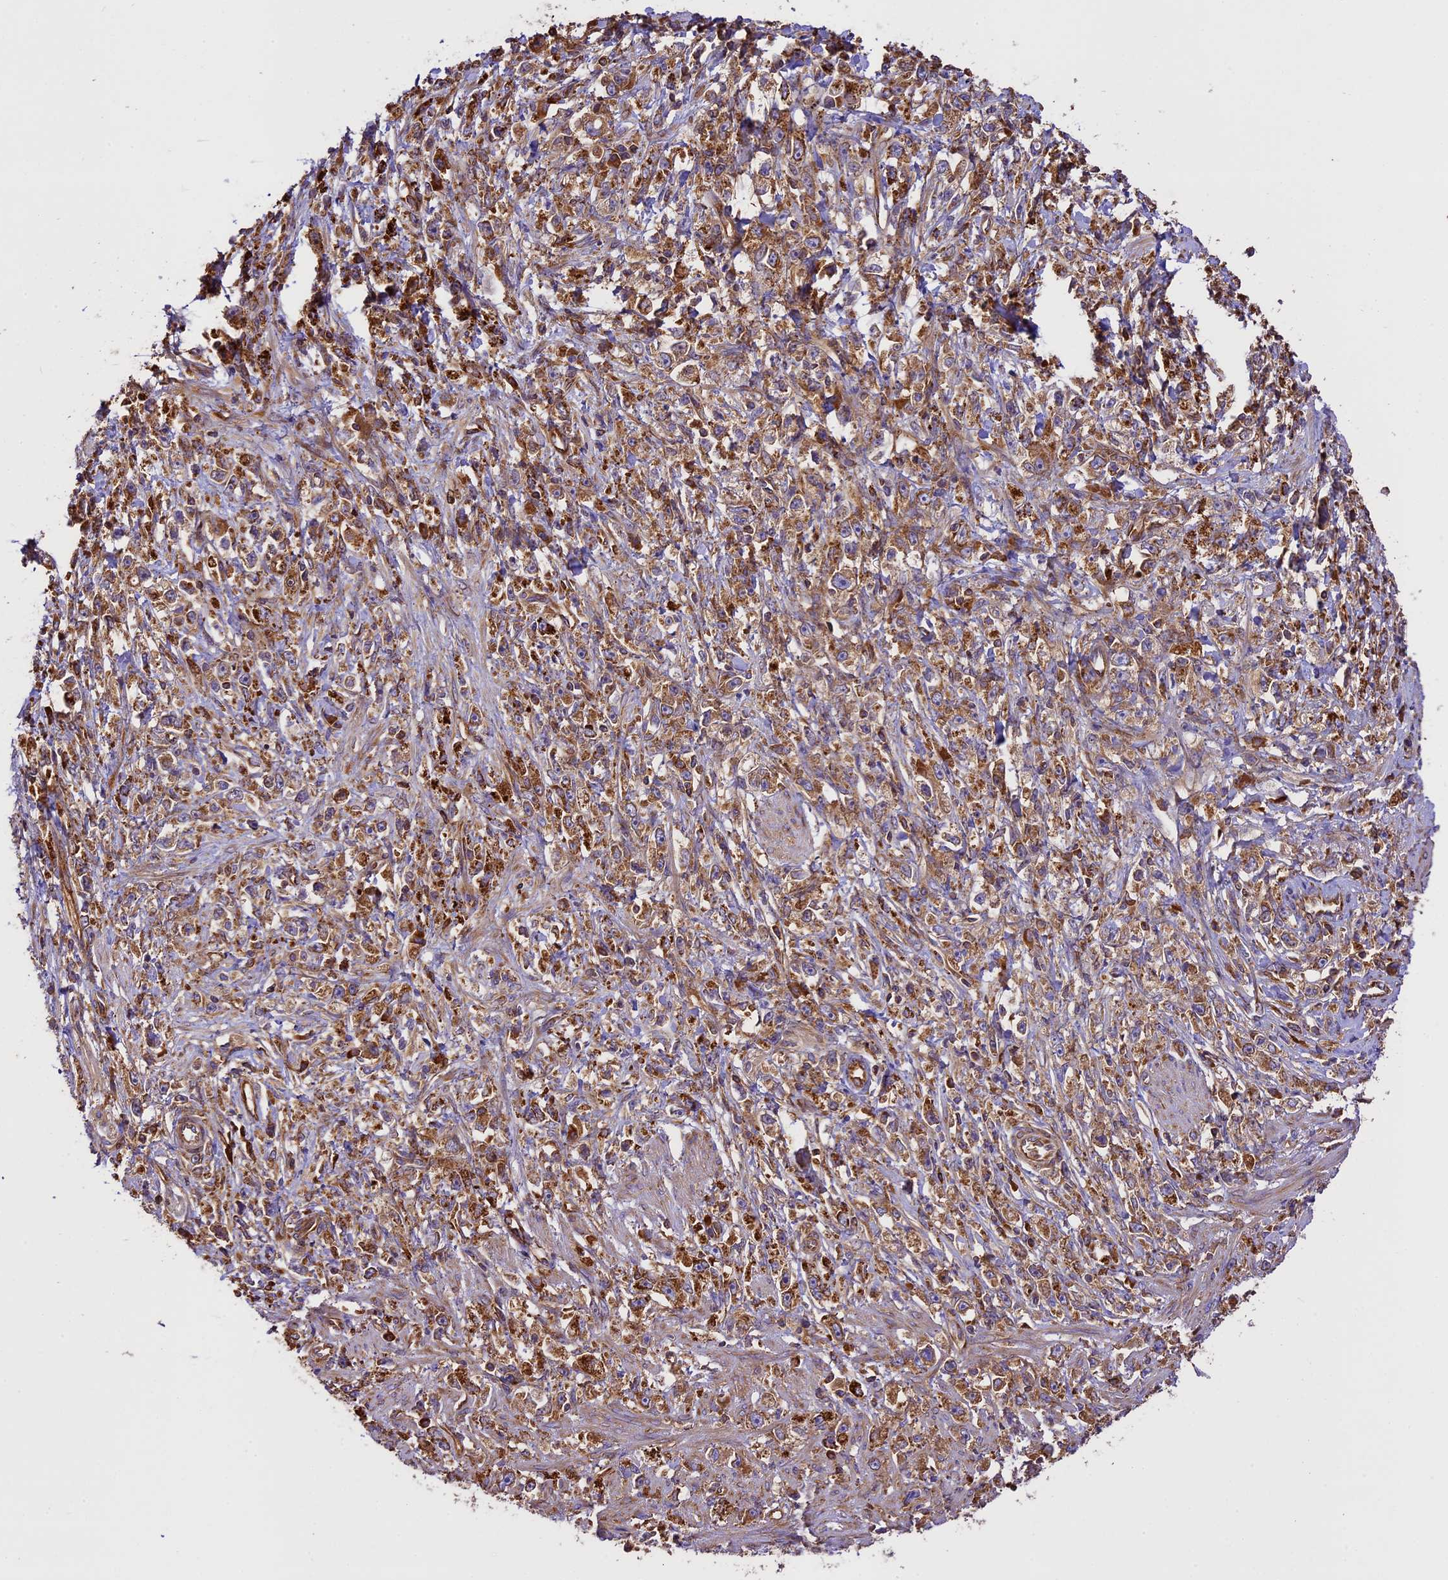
{"staining": {"intensity": "strong", "quantity": ">75%", "location": "cytoplasmic/membranous"}, "tissue": "stomach cancer", "cell_type": "Tumor cells", "image_type": "cancer", "snomed": [{"axis": "morphology", "description": "Adenocarcinoma, NOS"}, {"axis": "topography", "description": "Stomach"}], "caption": "DAB immunohistochemical staining of human adenocarcinoma (stomach) shows strong cytoplasmic/membranous protein expression in about >75% of tumor cells. Immunohistochemistry stains the protein in brown and the nuclei are stained blue.", "gene": "KARS1", "patient": {"sex": "female", "age": 59}}